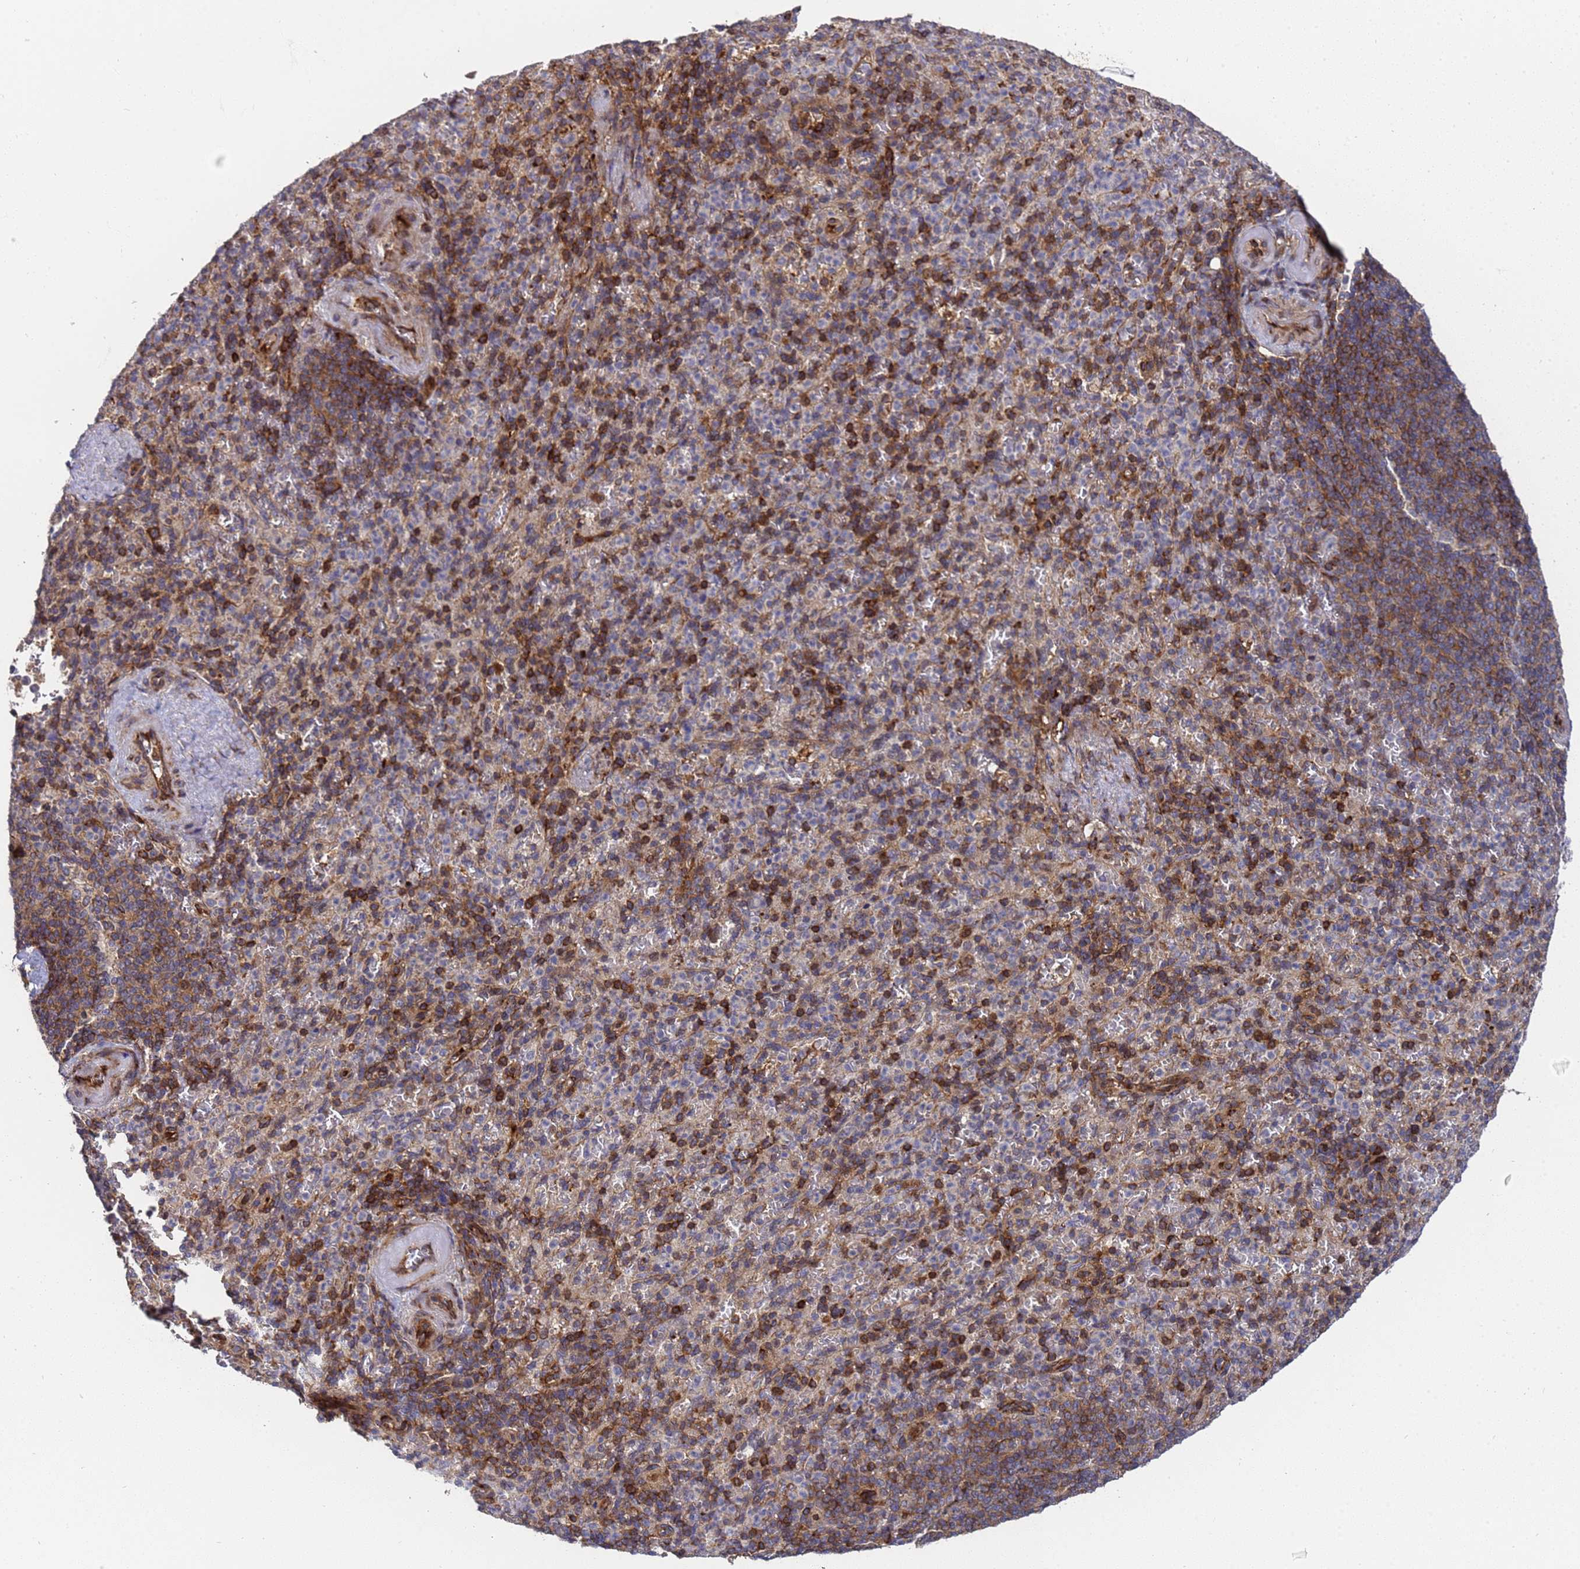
{"staining": {"intensity": "strong", "quantity": "25%-75%", "location": "cytoplasmic/membranous"}, "tissue": "spleen", "cell_type": "Cells in red pulp", "image_type": "normal", "snomed": [{"axis": "morphology", "description": "Normal tissue, NOS"}, {"axis": "topography", "description": "Spleen"}], "caption": "Protein expression analysis of normal spleen displays strong cytoplasmic/membranous expression in approximately 25%-75% of cells in red pulp.", "gene": "MOCS1", "patient": {"sex": "female", "age": 74}}